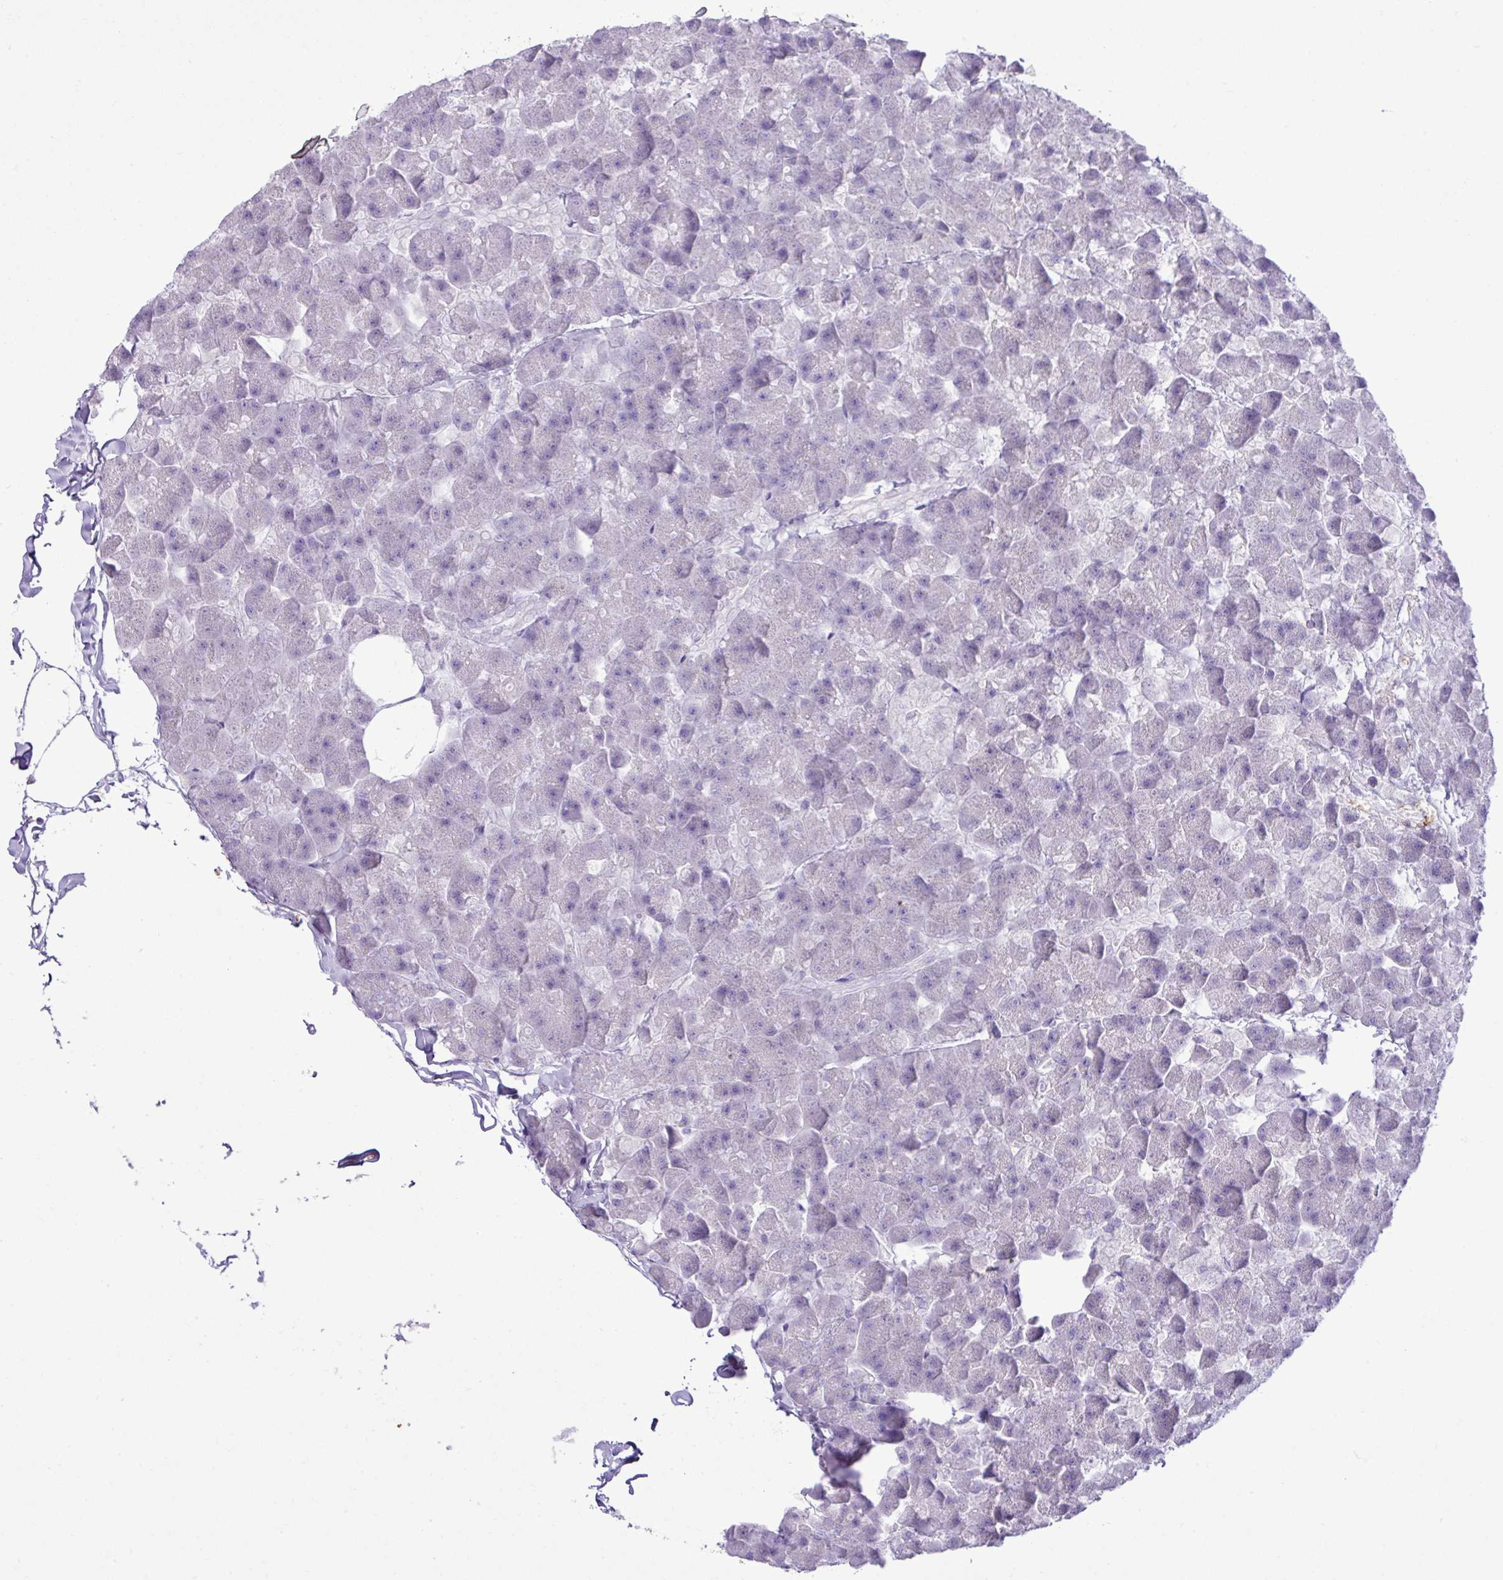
{"staining": {"intensity": "negative", "quantity": "none", "location": "none"}, "tissue": "pancreas", "cell_type": "Exocrine glandular cells", "image_type": "normal", "snomed": [{"axis": "morphology", "description": "Normal tissue, NOS"}, {"axis": "topography", "description": "Pancreas"}], "caption": "This is an immunohistochemistry micrograph of benign human pancreas. There is no staining in exocrine glandular cells.", "gene": "ZSCAN5A", "patient": {"sex": "male", "age": 35}}